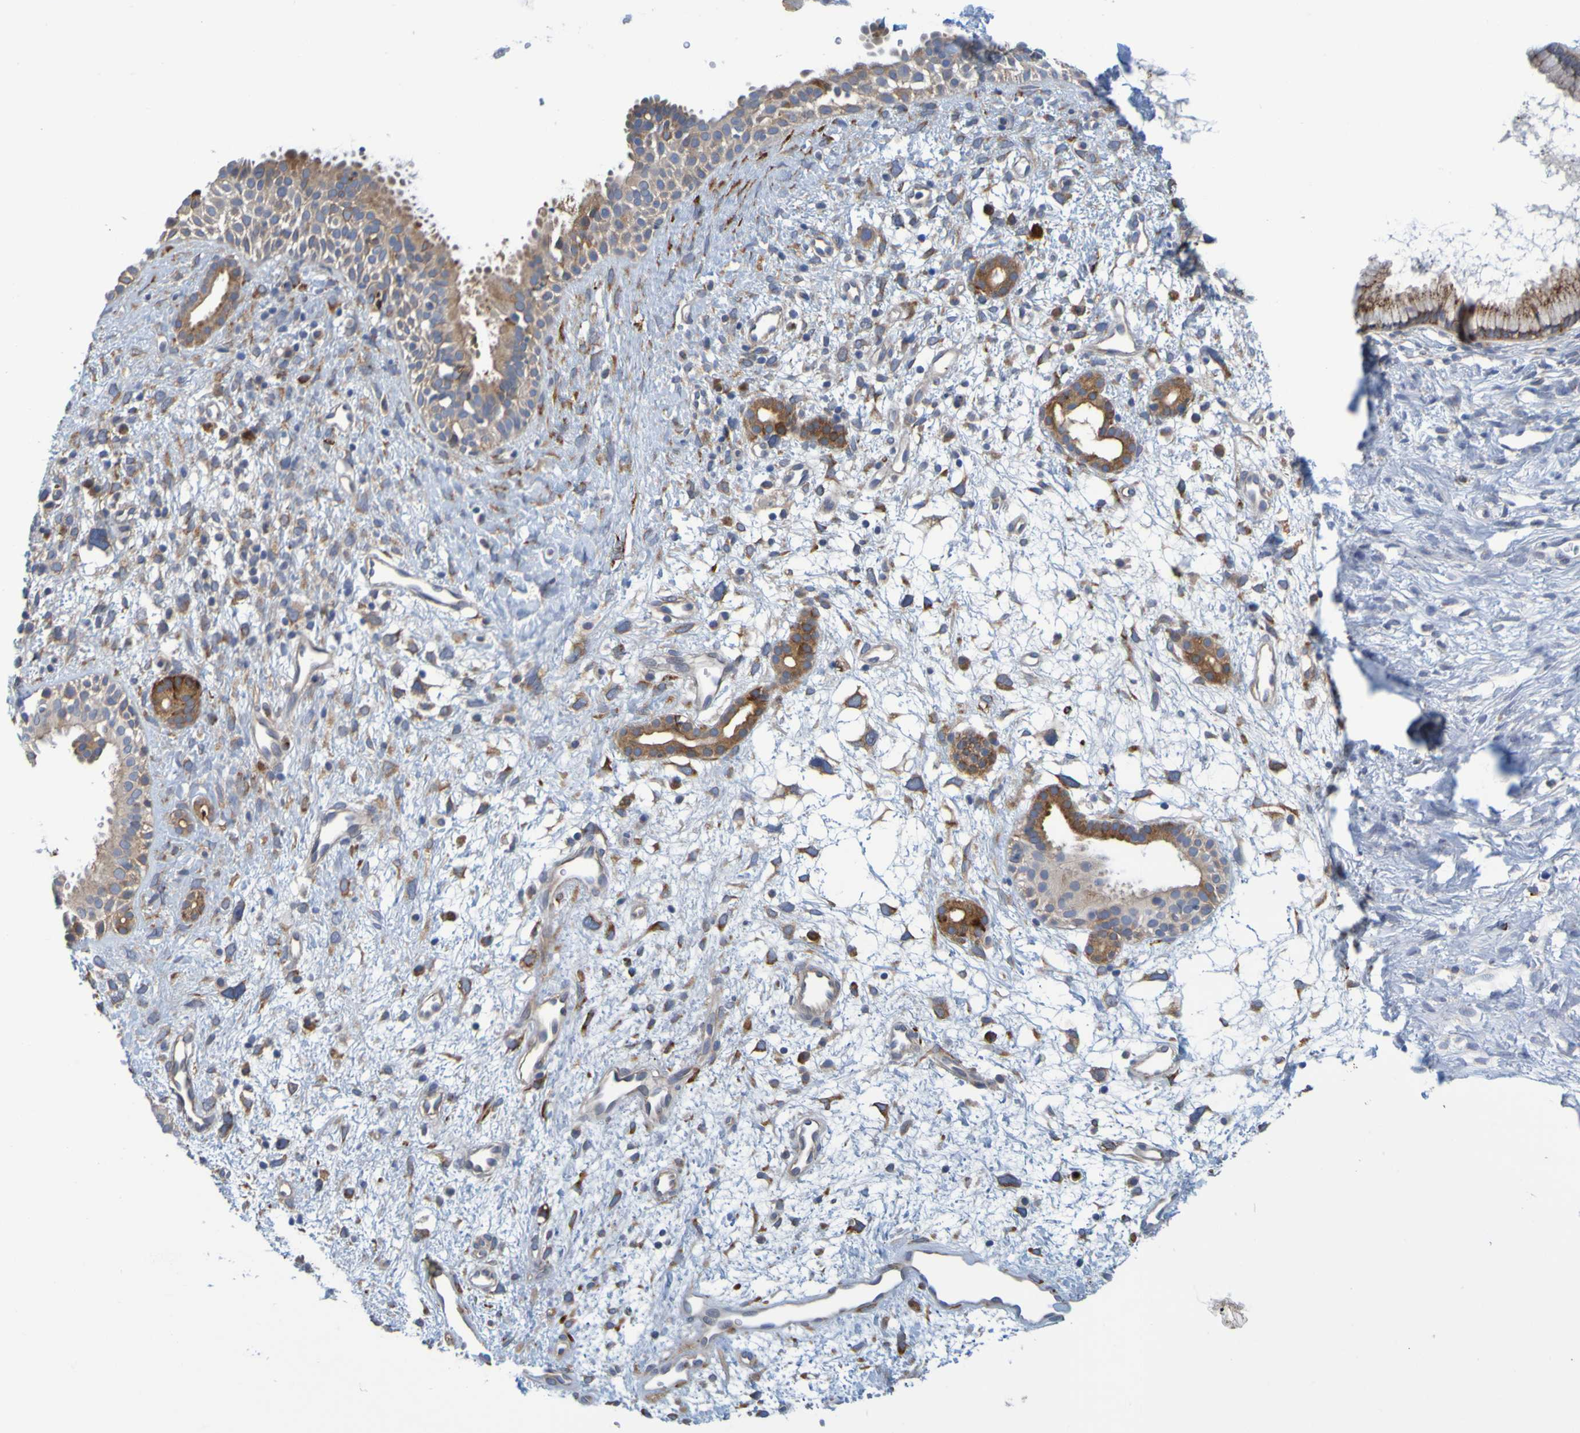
{"staining": {"intensity": "moderate", "quantity": ">75%", "location": "cytoplasmic/membranous"}, "tissue": "nasopharynx", "cell_type": "Respiratory epithelial cells", "image_type": "normal", "snomed": [{"axis": "morphology", "description": "Normal tissue, NOS"}, {"axis": "topography", "description": "Nasopharynx"}], "caption": "Immunohistochemical staining of unremarkable human nasopharynx demonstrates >75% levels of moderate cytoplasmic/membranous protein positivity in approximately >75% of respiratory epithelial cells. (Stains: DAB in brown, nuclei in blue, Microscopy: brightfield microscopy at high magnification).", "gene": "SIL1", "patient": {"sex": "male", "age": 22}}